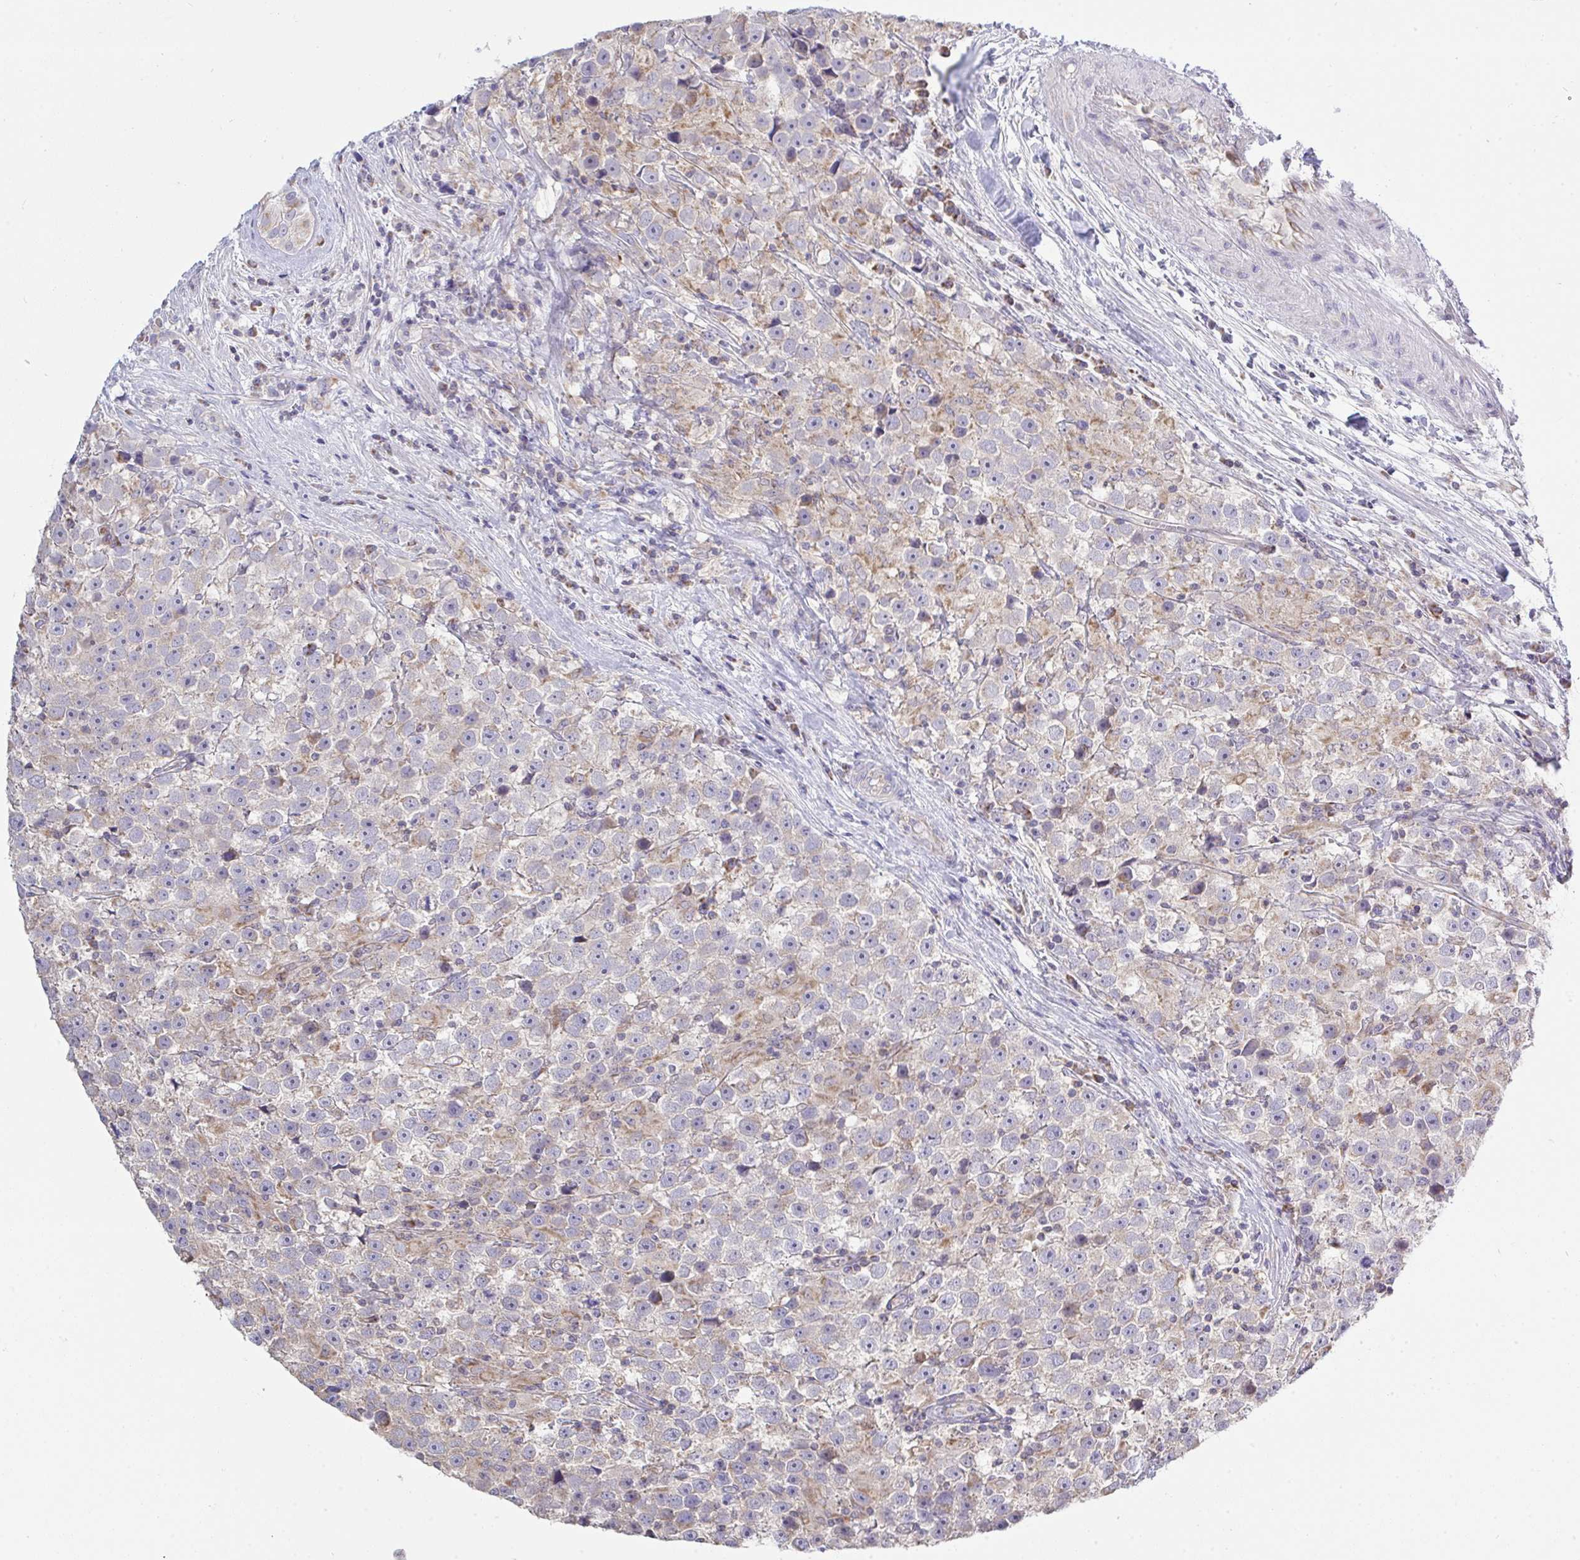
{"staining": {"intensity": "weak", "quantity": "25%-75%", "location": "cytoplasmic/membranous"}, "tissue": "testis cancer", "cell_type": "Tumor cells", "image_type": "cancer", "snomed": [{"axis": "morphology", "description": "Seminoma, NOS"}, {"axis": "topography", "description": "Testis"}], "caption": "Protein expression analysis of testis seminoma displays weak cytoplasmic/membranous expression in about 25%-75% of tumor cells. (DAB (3,3'-diaminobenzidine) IHC, brown staining for protein, blue staining for nuclei).", "gene": "NDUFA7", "patient": {"sex": "male", "age": 31}}